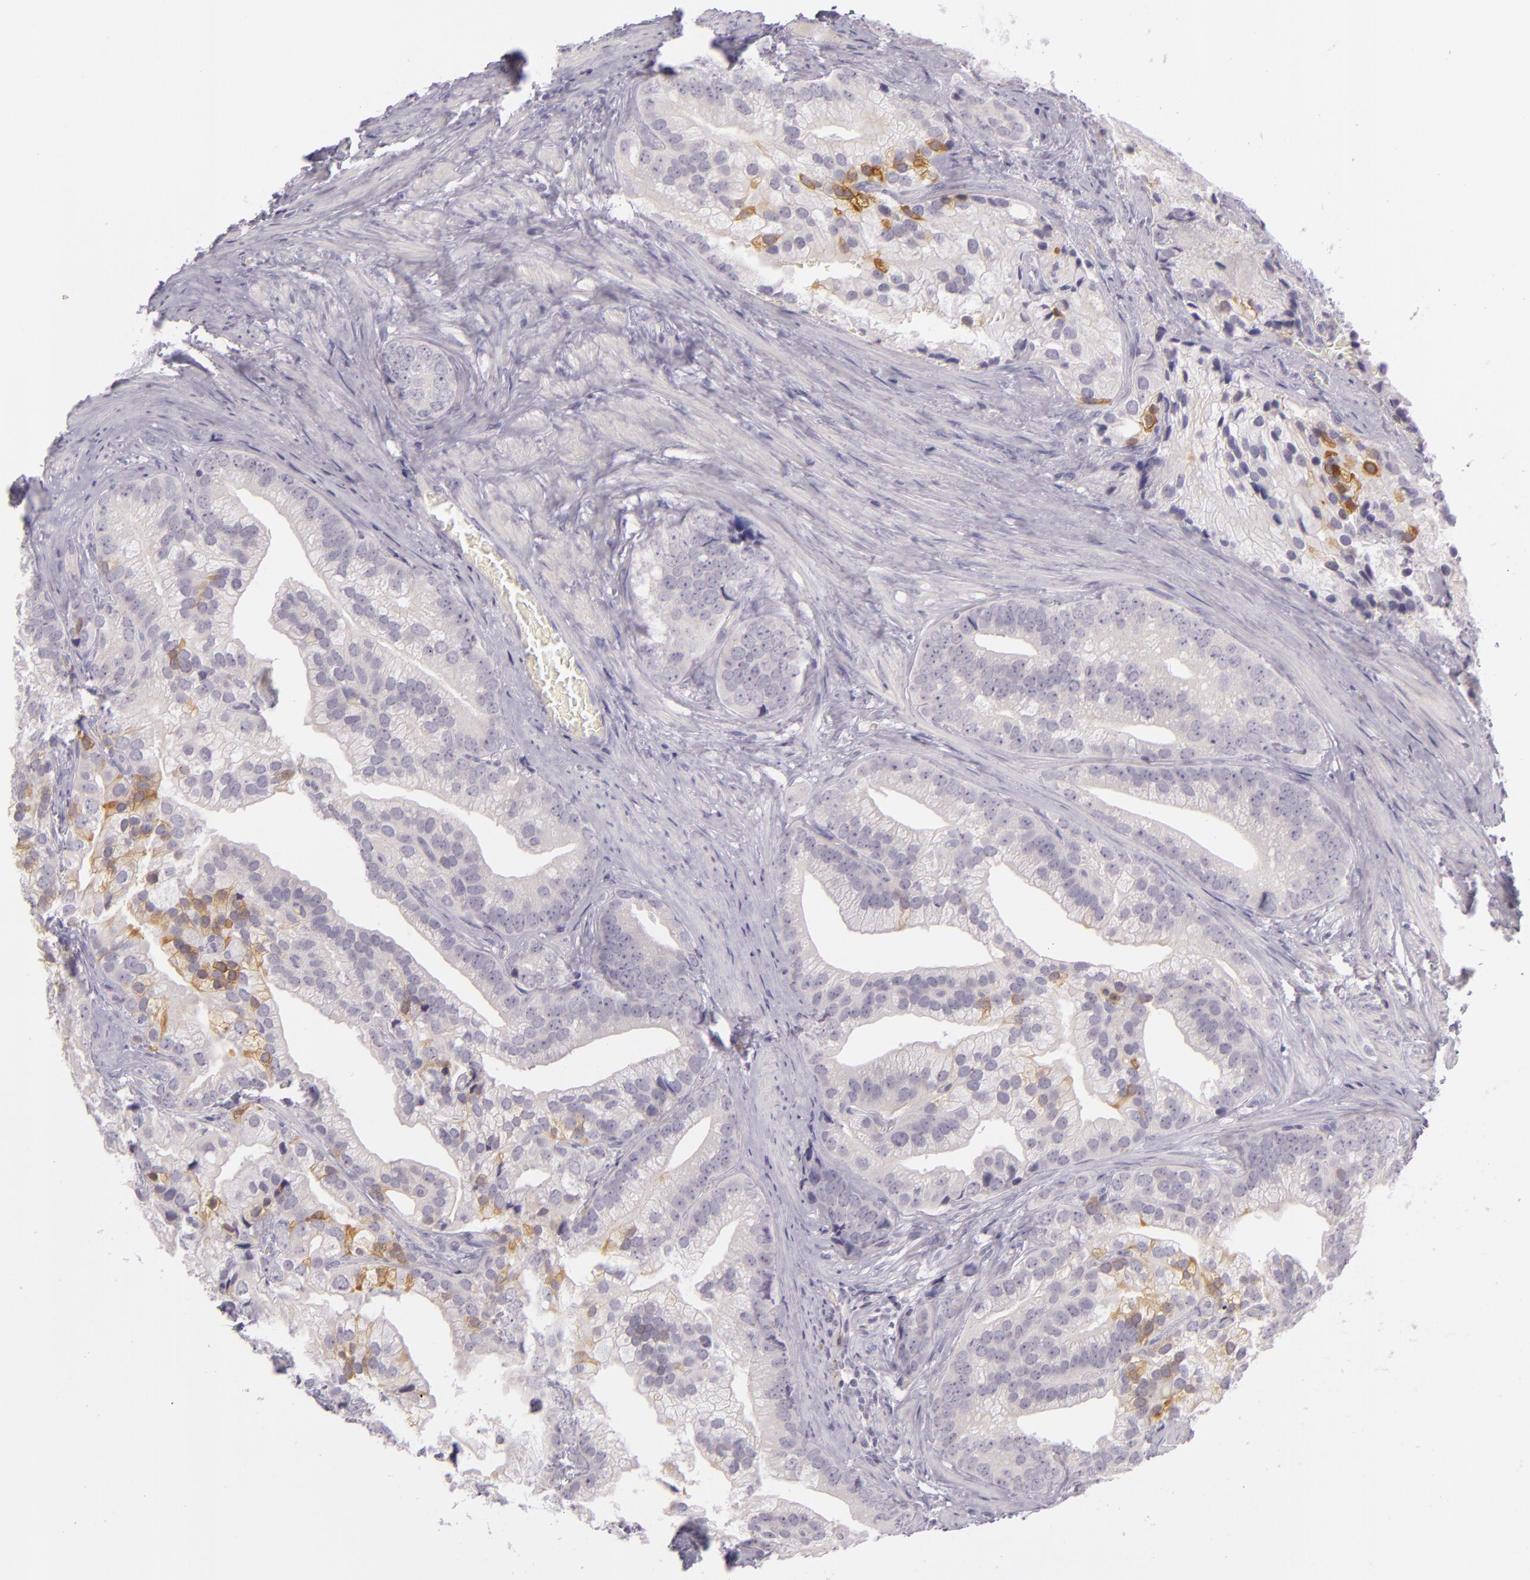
{"staining": {"intensity": "negative", "quantity": "none", "location": "none"}, "tissue": "prostate cancer", "cell_type": "Tumor cells", "image_type": "cancer", "snomed": [{"axis": "morphology", "description": "Adenocarcinoma, Low grade"}, {"axis": "topography", "description": "Prostate"}], "caption": "The photomicrograph displays no significant staining in tumor cells of prostate cancer.", "gene": "CBS", "patient": {"sex": "male", "age": 71}}